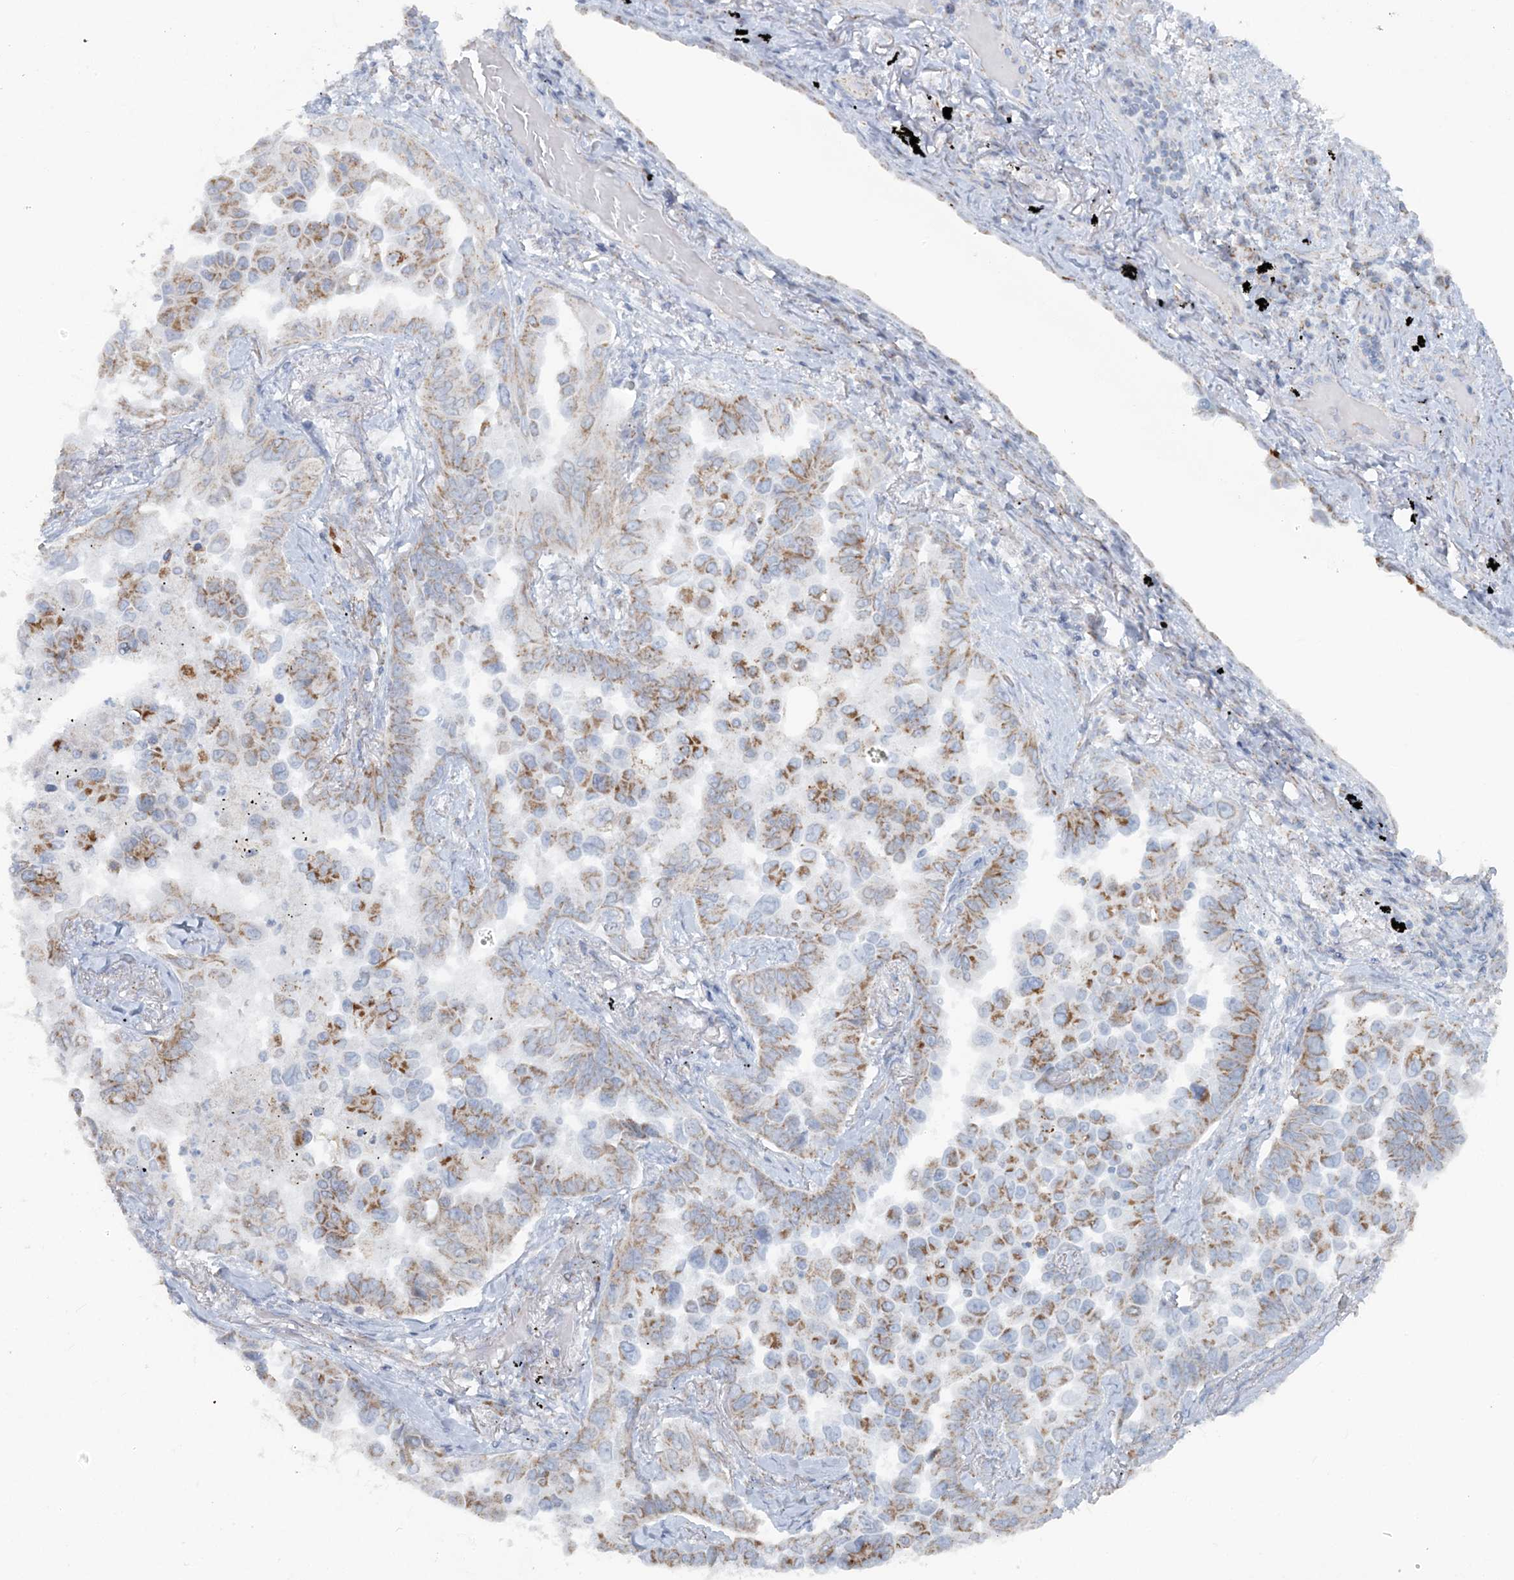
{"staining": {"intensity": "moderate", "quantity": "25%-75%", "location": "cytoplasmic/membranous"}, "tissue": "lung cancer", "cell_type": "Tumor cells", "image_type": "cancer", "snomed": [{"axis": "morphology", "description": "Adenocarcinoma, NOS"}, {"axis": "topography", "description": "Lung"}], "caption": "DAB immunohistochemical staining of human lung adenocarcinoma shows moderate cytoplasmic/membranous protein staining in approximately 25%-75% of tumor cells. (Brightfield microscopy of DAB IHC at high magnification).", "gene": "PCCB", "patient": {"sex": "female", "age": 67}}